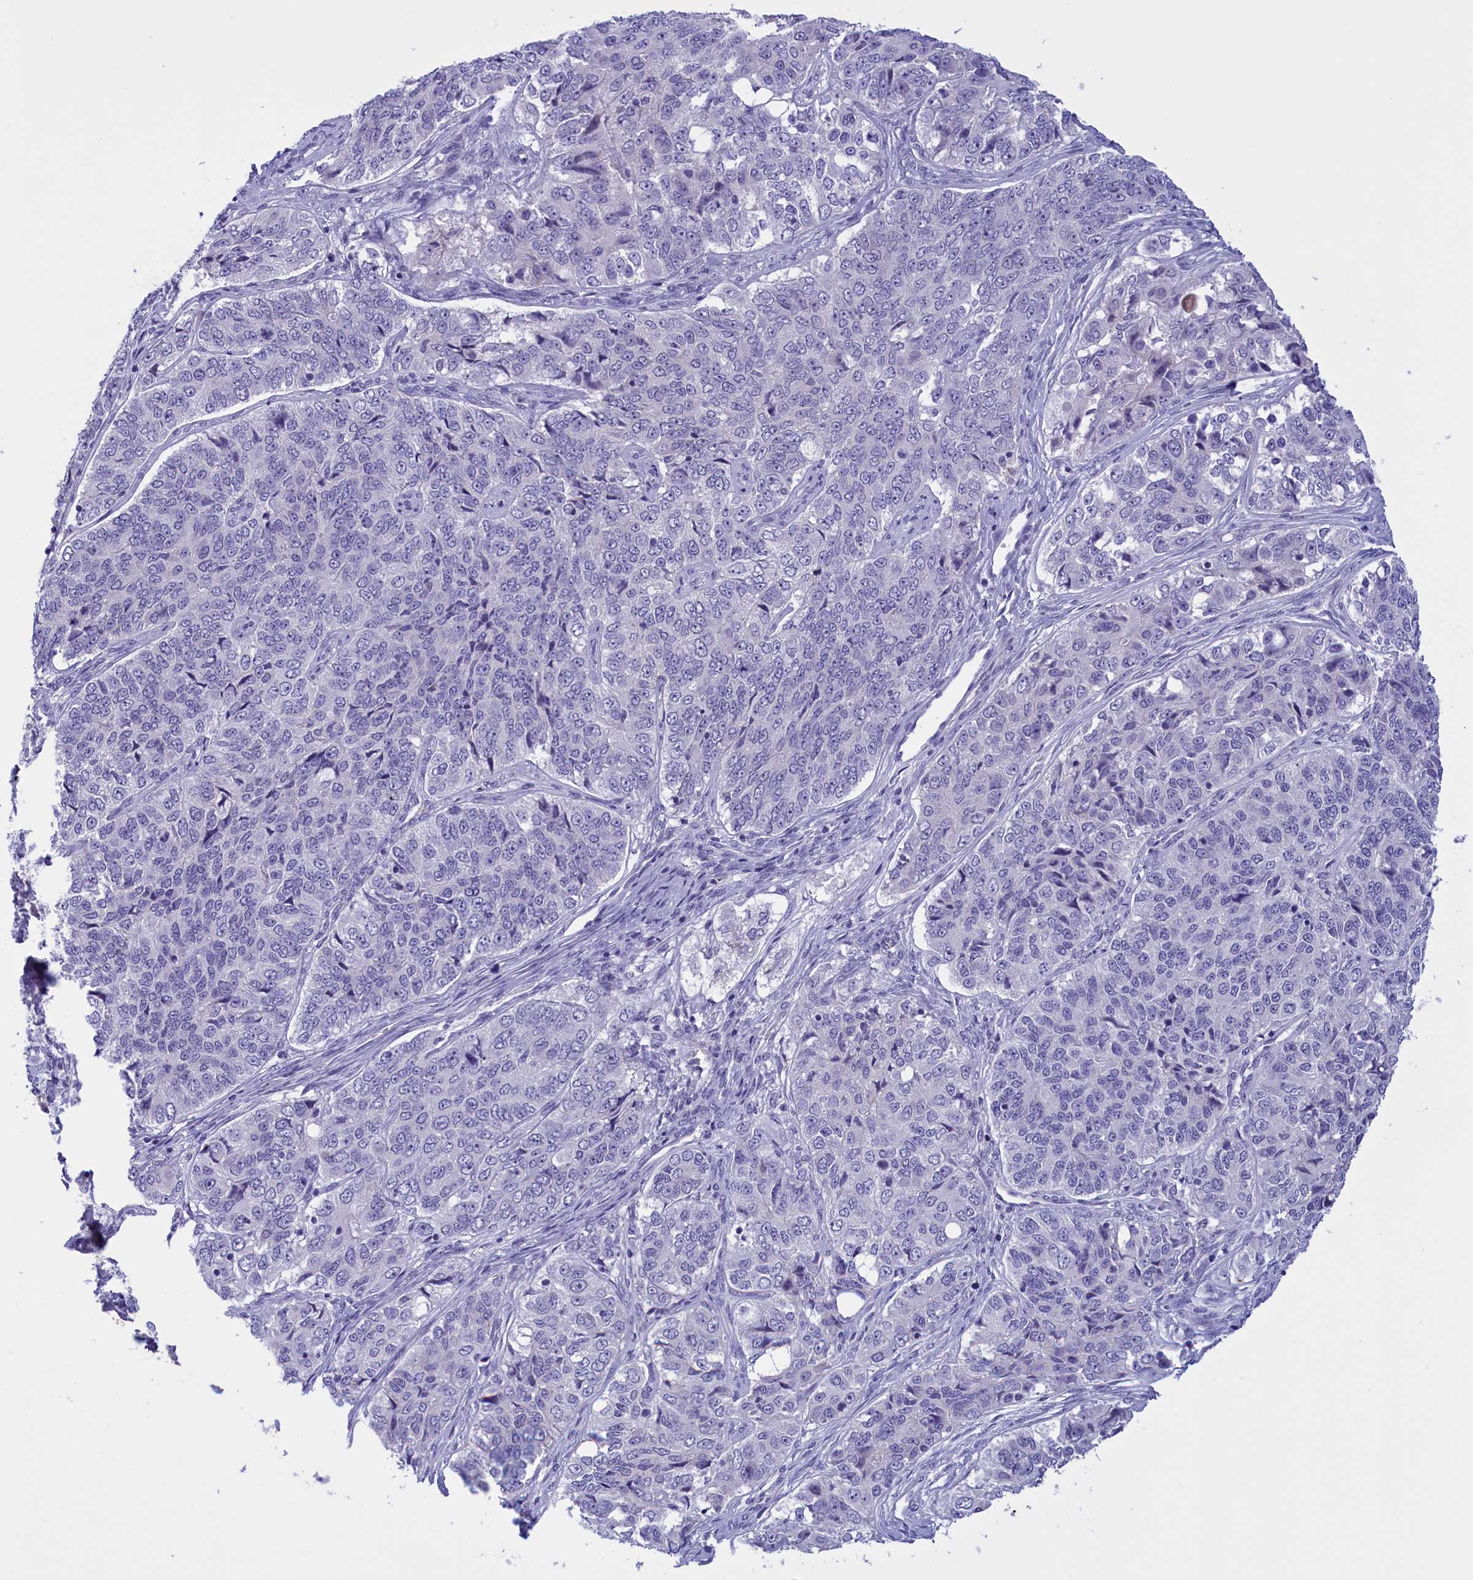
{"staining": {"intensity": "negative", "quantity": "none", "location": "none"}, "tissue": "ovarian cancer", "cell_type": "Tumor cells", "image_type": "cancer", "snomed": [{"axis": "morphology", "description": "Carcinoma, endometroid"}, {"axis": "topography", "description": "Ovary"}], "caption": "Immunohistochemistry (IHC) of ovarian cancer (endometroid carcinoma) shows no staining in tumor cells. The staining is performed using DAB (3,3'-diaminobenzidine) brown chromogen with nuclei counter-stained in using hematoxylin.", "gene": "FAM149B1", "patient": {"sex": "female", "age": 51}}